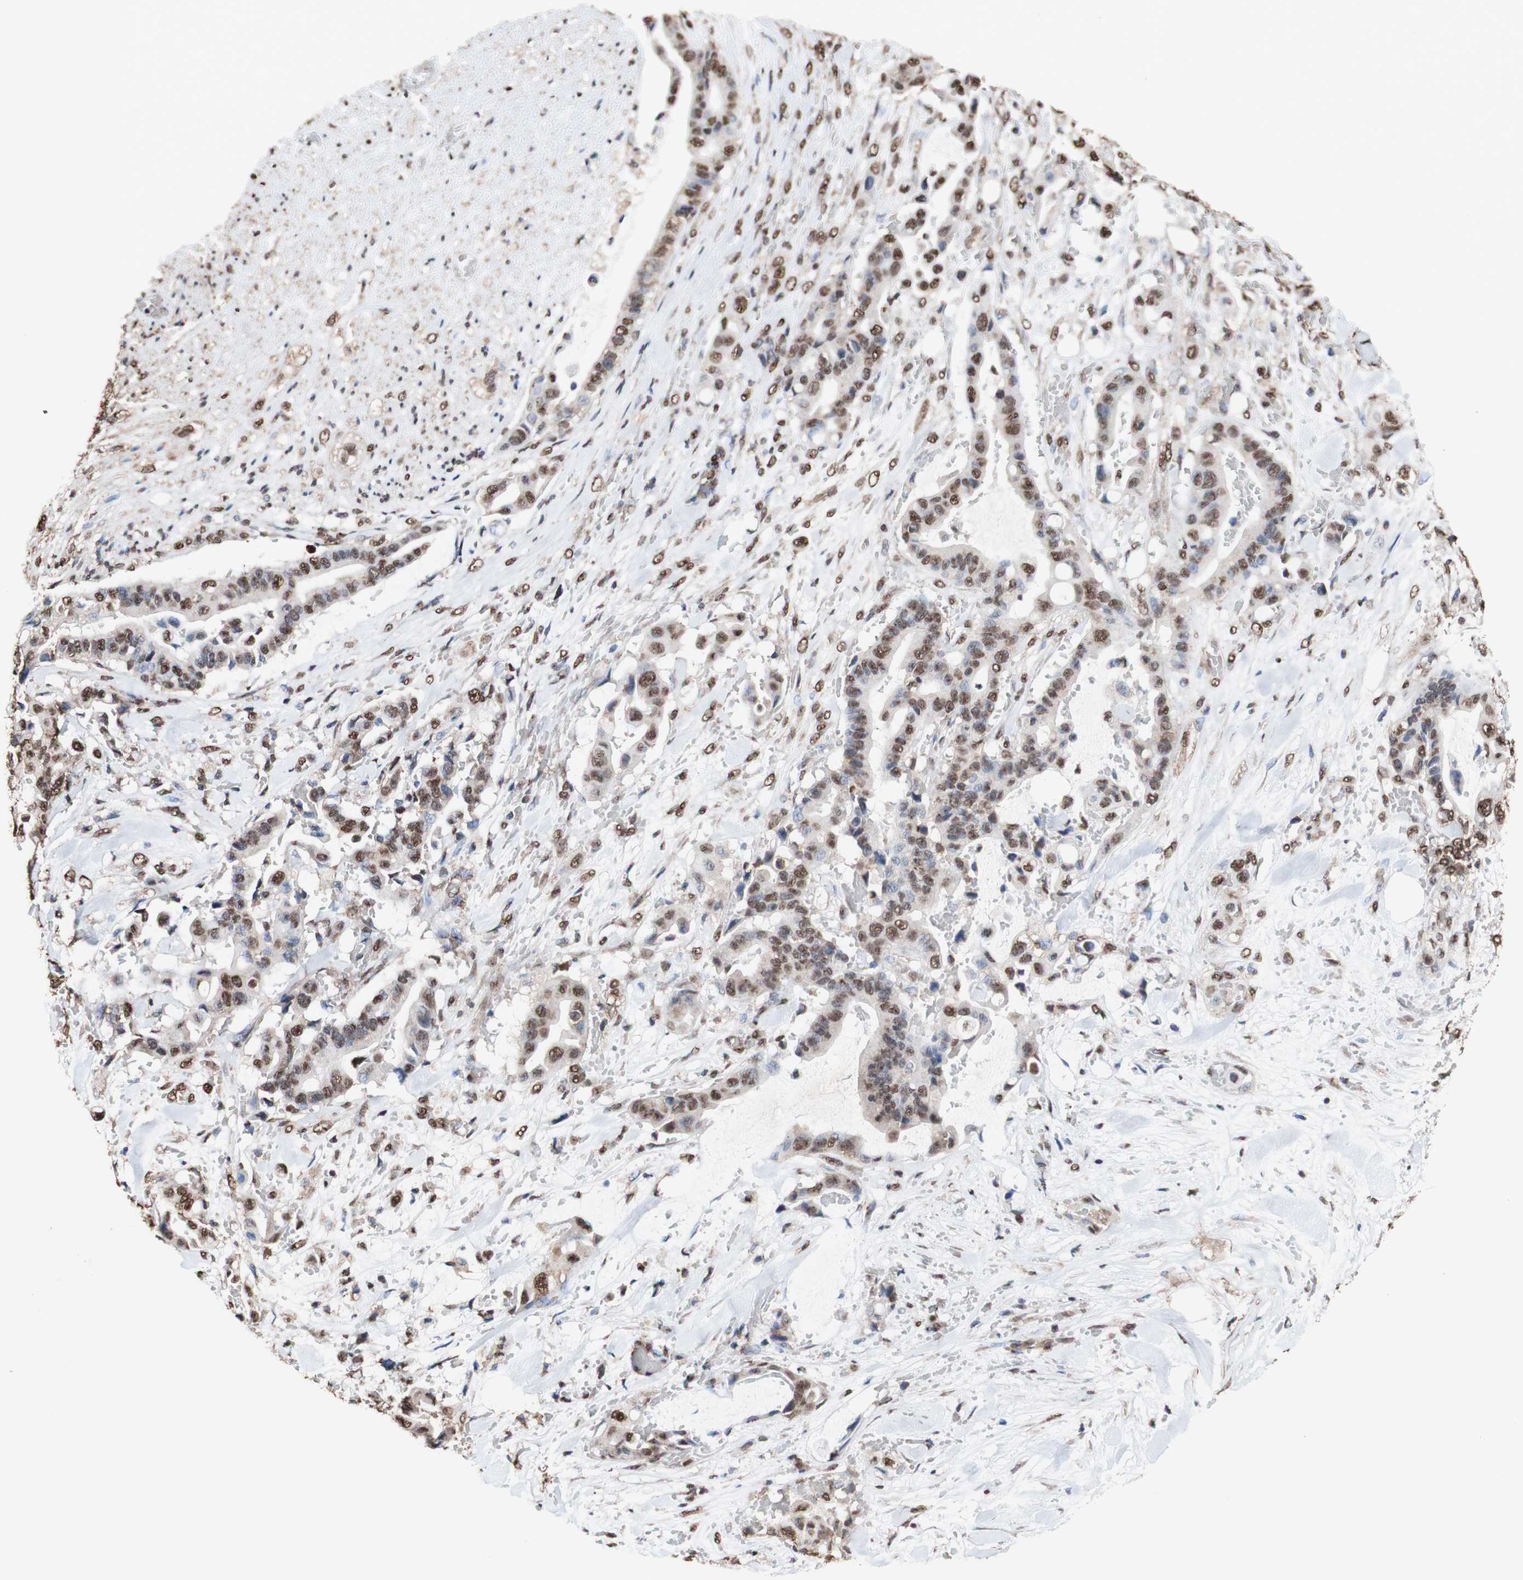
{"staining": {"intensity": "moderate", "quantity": ">75%", "location": "cytoplasmic/membranous,nuclear"}, "tissue": "liver cancer", "cell_type": "Tumor cells", "image_type": "cancer", "snomed": [{"axis": "morphology", "description": "Cholangiocarcinoma"}, {"axis": "topography", "description": "Liver"}], "caption": "Approximately >75% of tumor cells in liver cancer exhibit moderate cytoplasmic/membranous and nuclear protein positivity as visualized by brown immunohistochemical staining.", "gene": "PIDD1", "patient": {"sex": "female", "age": 61}}